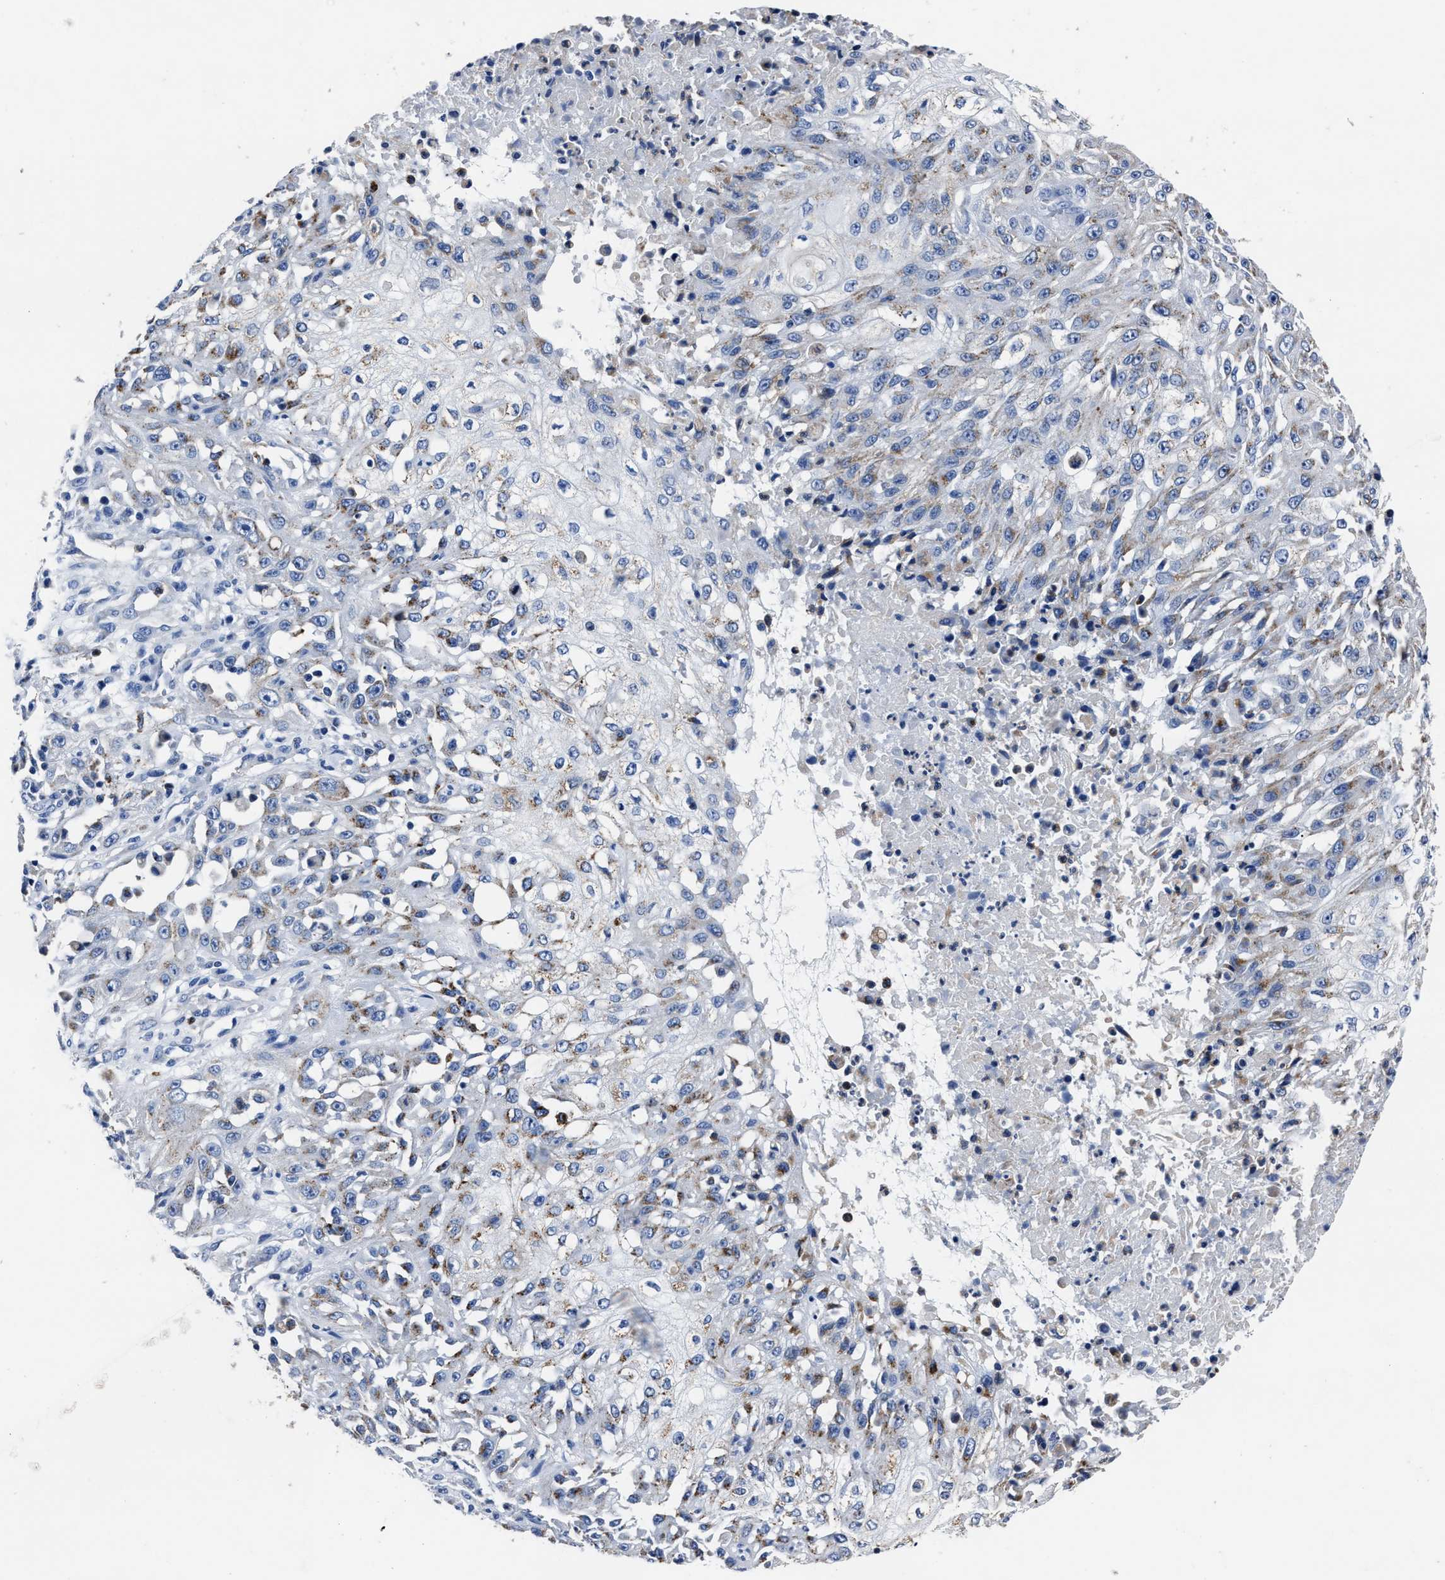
{"staining": {"intensity": "moderate", "quantity": "<25%", "location": "cytoplasmic/membranous"}, "tissue": "skin cancer", "cell_type": "Tumor cells", "image_type": "cancer", "snomed": [{"axis": "morphology", "description": "Squamous cell carcinoma, NOS"}, {"axis": "morphology", "description": "Squamous cell carcinoma, metastatic, NOS"}, {"axis": "topography", "description": "Skin"}, {"axis": "topography", "description": "Lymph node"}], "caption": "This is a histology image of immunohistochemistry staining of skin cancer, which shows moderate expression in the cytoplasmic/membranous of tumor cells.", "gene": "LAMTOR4", "patient": {"sex": "male", "age": 75}}